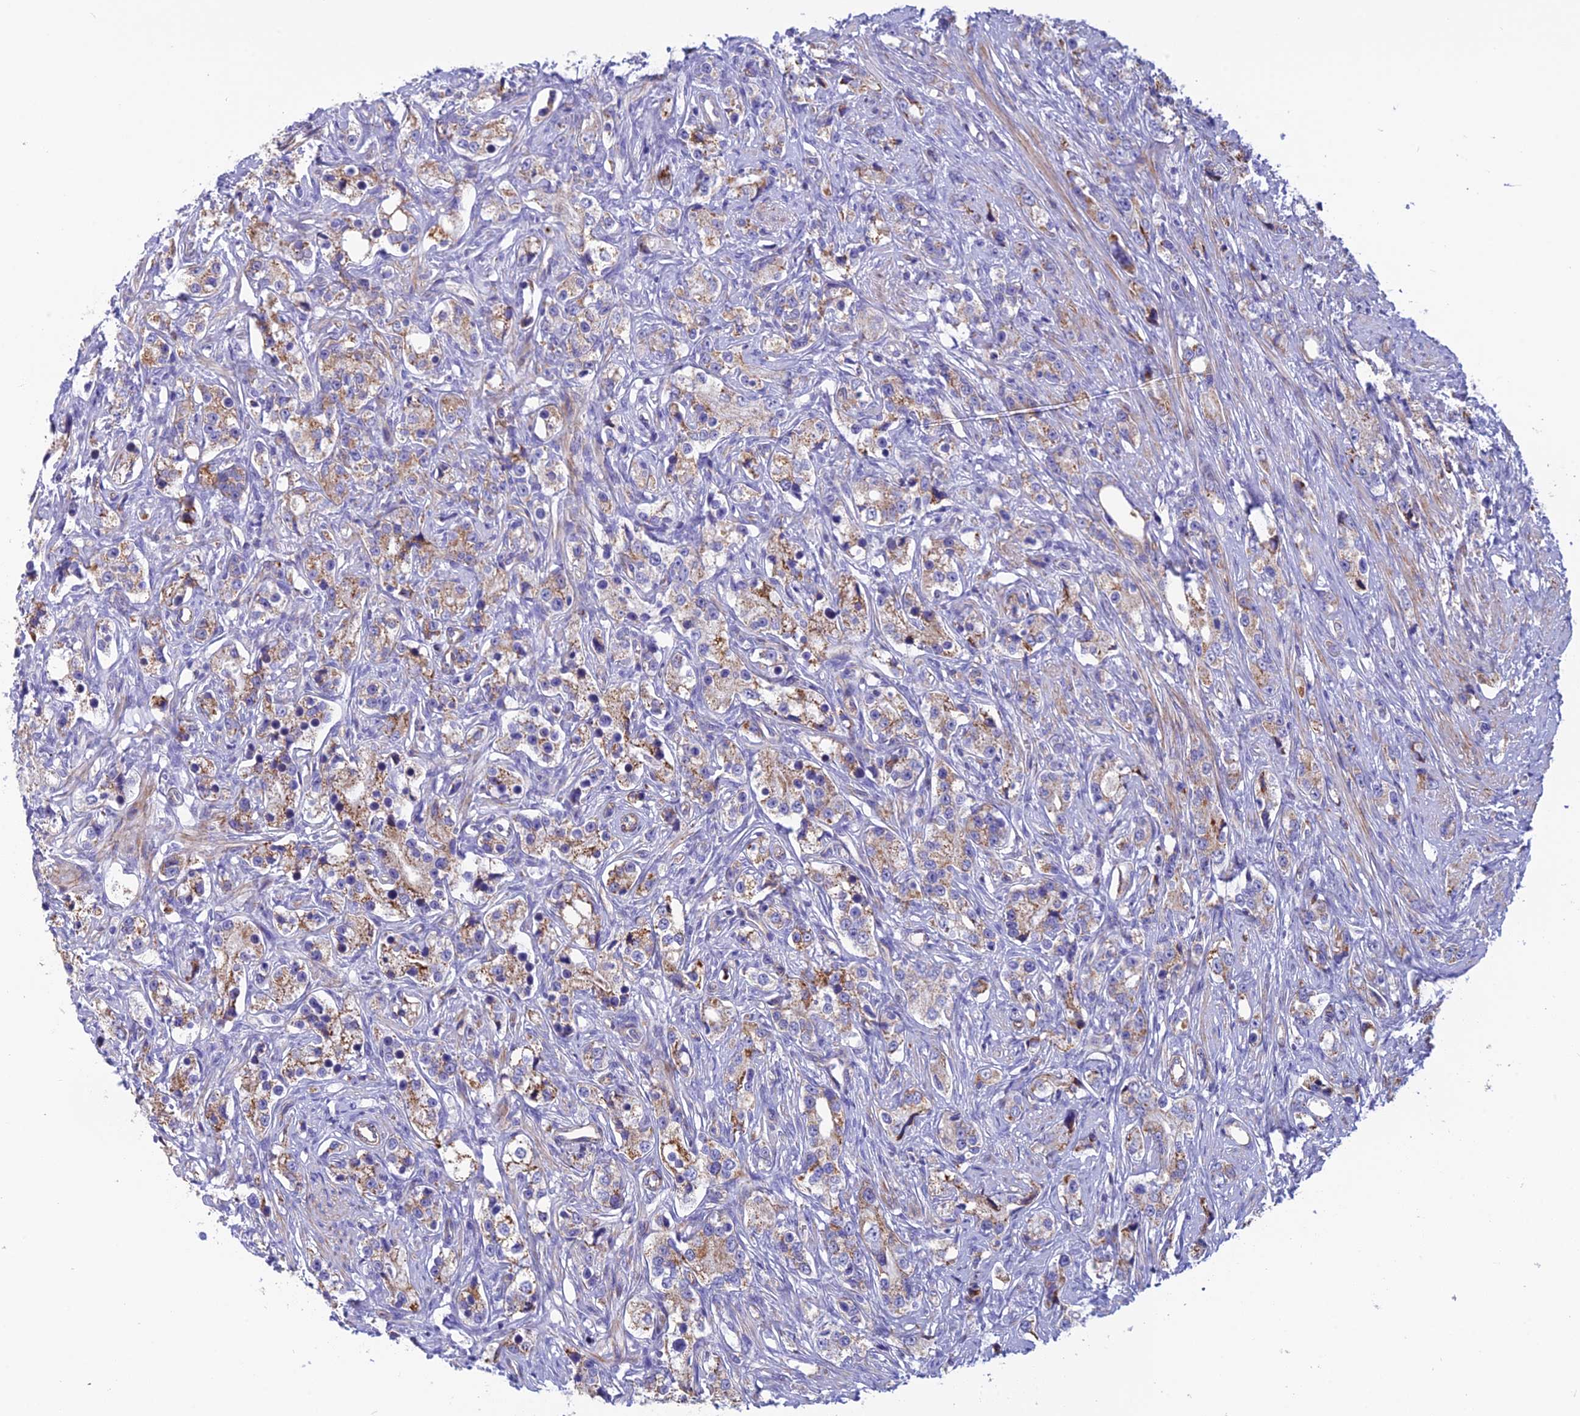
{"staining": {"intensity": "moderate", "quantity": ">75%", "location": "cytoplasmic/membranous"}, "tissue": "prostate cancer", "cell_type": "Tumor cells", "image_type": "cancer", "snomed": [{"axis": "morphology", "description": "Adenocarcinoma, High grade"}, {"axis": "topography", "description": "Prostate"}], "caption": "Tumor cells demonstrate moderate cytoplasmic/membranous staining in about >75% of cells in prostate cancer. (brown staining indicates protein expression, while blue staining denotes nuclei).", "gene": "POMGNT1", "patient": {"sex": "male", "age": 63}}